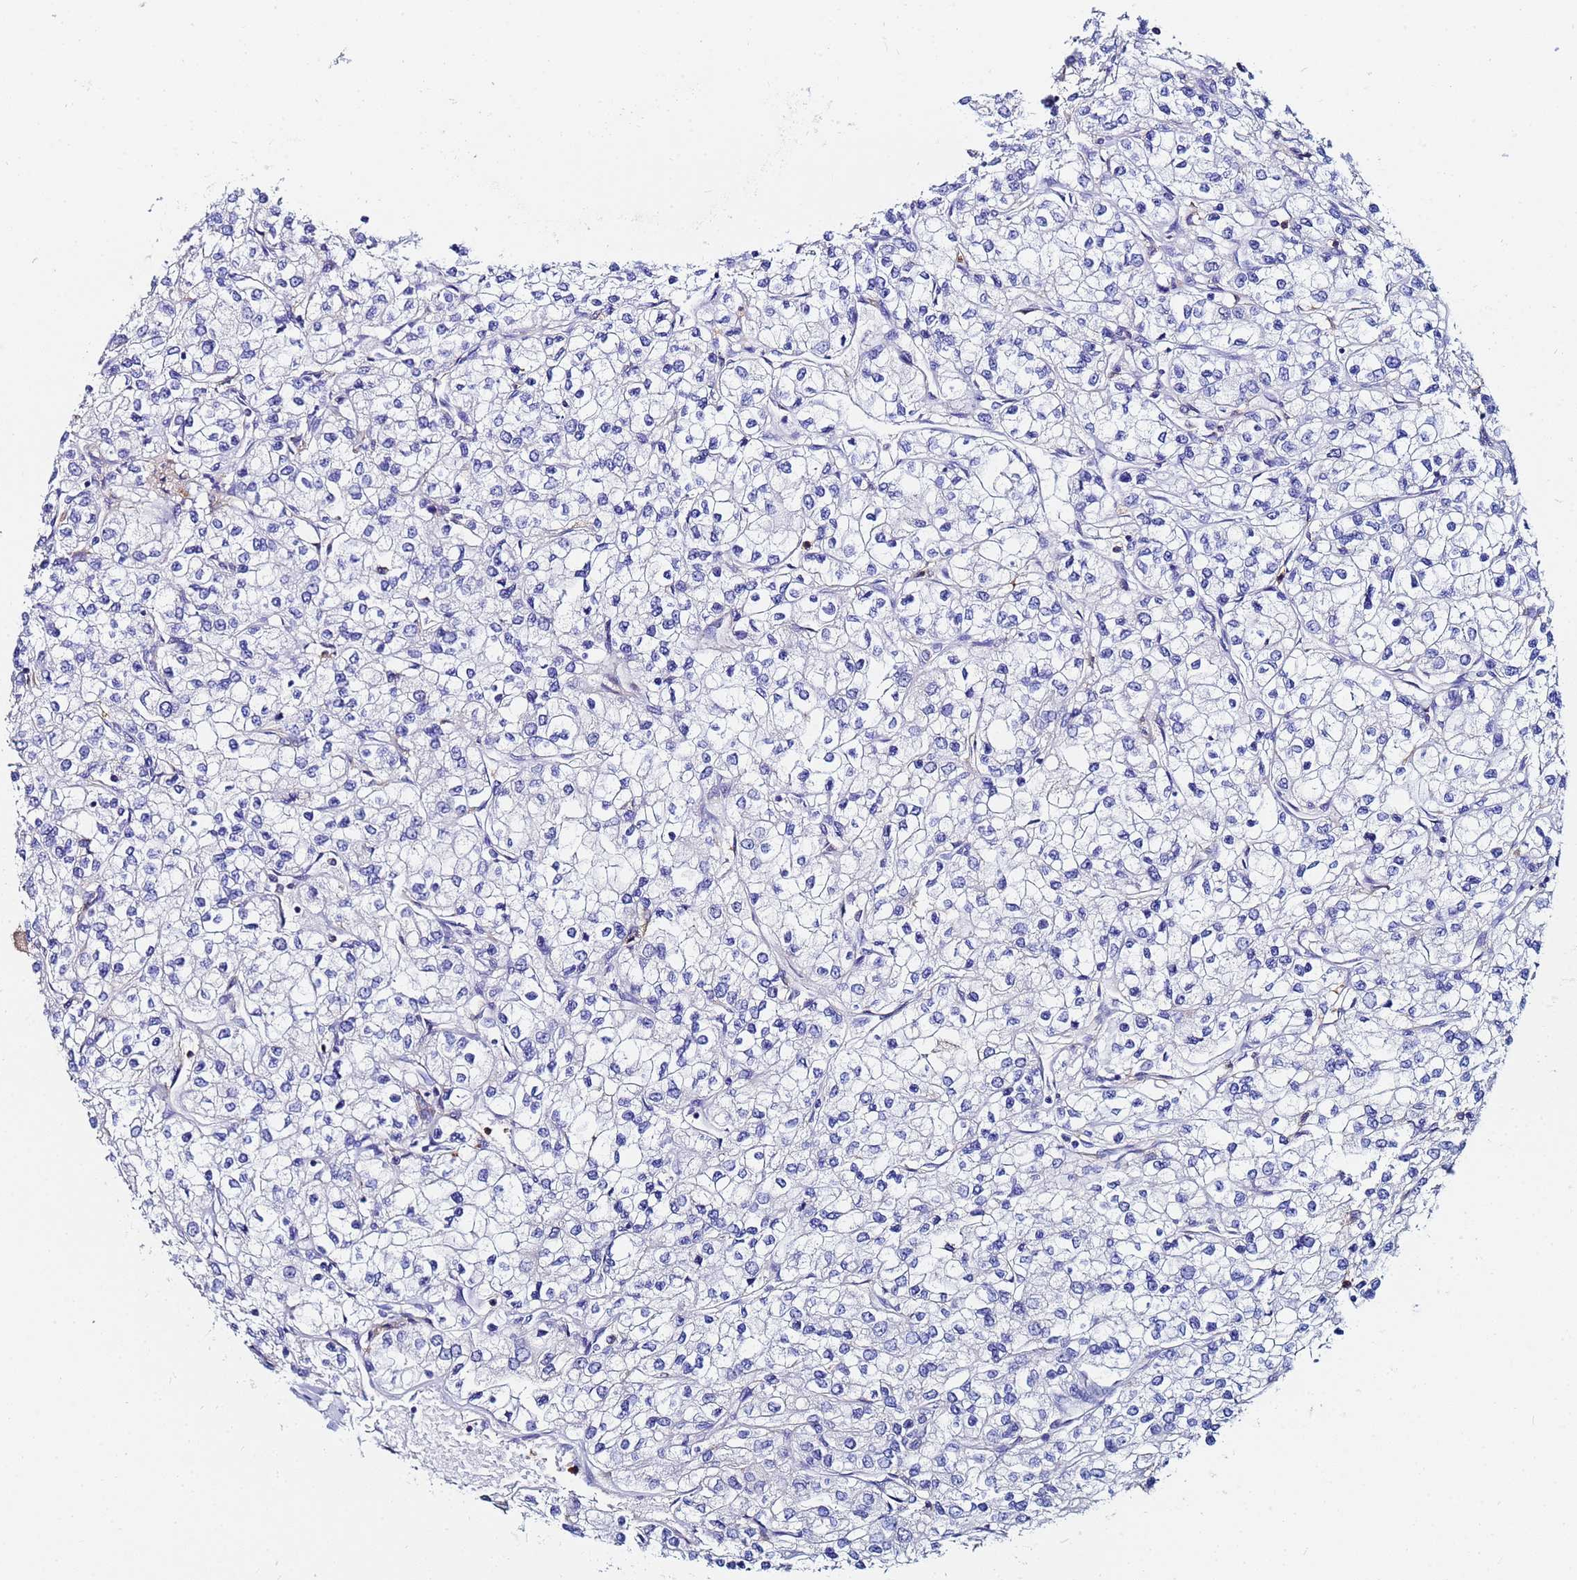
{"staining": {"intensity": "negative", "quantity": "none", "location": "none"}, "tissue": "renal cancer", "cell_type": "Tumor cells", "image_type": "cancer", "snomed": [{"axis": "morphology", "description": "Adenocarcinoma, NOS"}, {"axis": "topography", "description": "Kidney"}], "caption": "This is an immunohistochemistry (IHC) micrograph of human renal cancer. There is no staining in tumor cells.", "gene": "BASP1", "patient": {"sex": "male", "age": 80}}